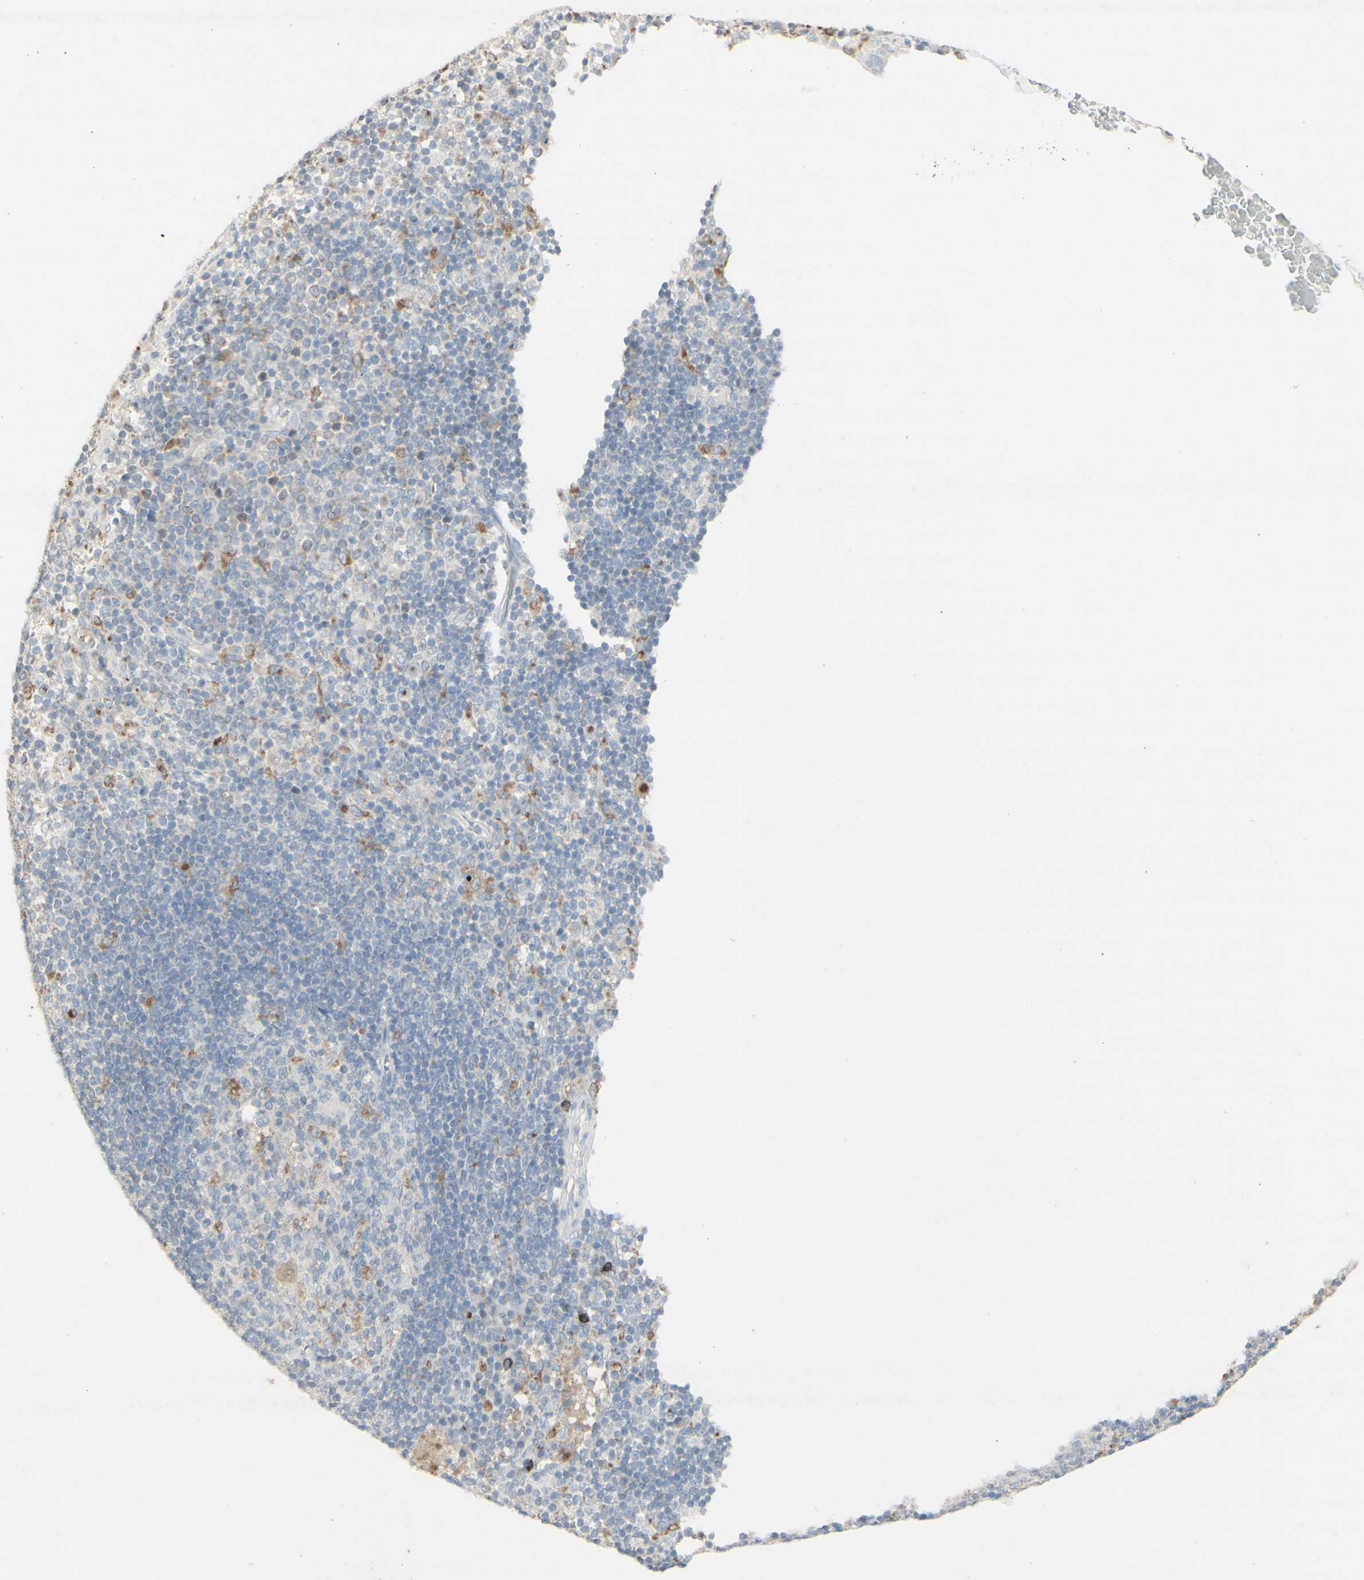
{"staining": {"intensity": "negative", "quantity": "none", "location": "none"}, "tissue": "adipose tissue", "cell_type": "Adipocytes", "image_type": "normal", "snomed": [{"axis": "morphology", "description": "Normal tissue, NOS"}, {"axis": "morphology", "description": "Adenocarcinoma, NOS"}, {"axis": "topography", "description": "Esophagus"}], "caption": "This image is of benign adipose tissue stained with IHC to label a protein in brown with the nuclei are counter-stained blue. There is no staining in adipocytes.", "gene": "ATP6V1B1", "patient": {"sex": "male", "age": 62}}